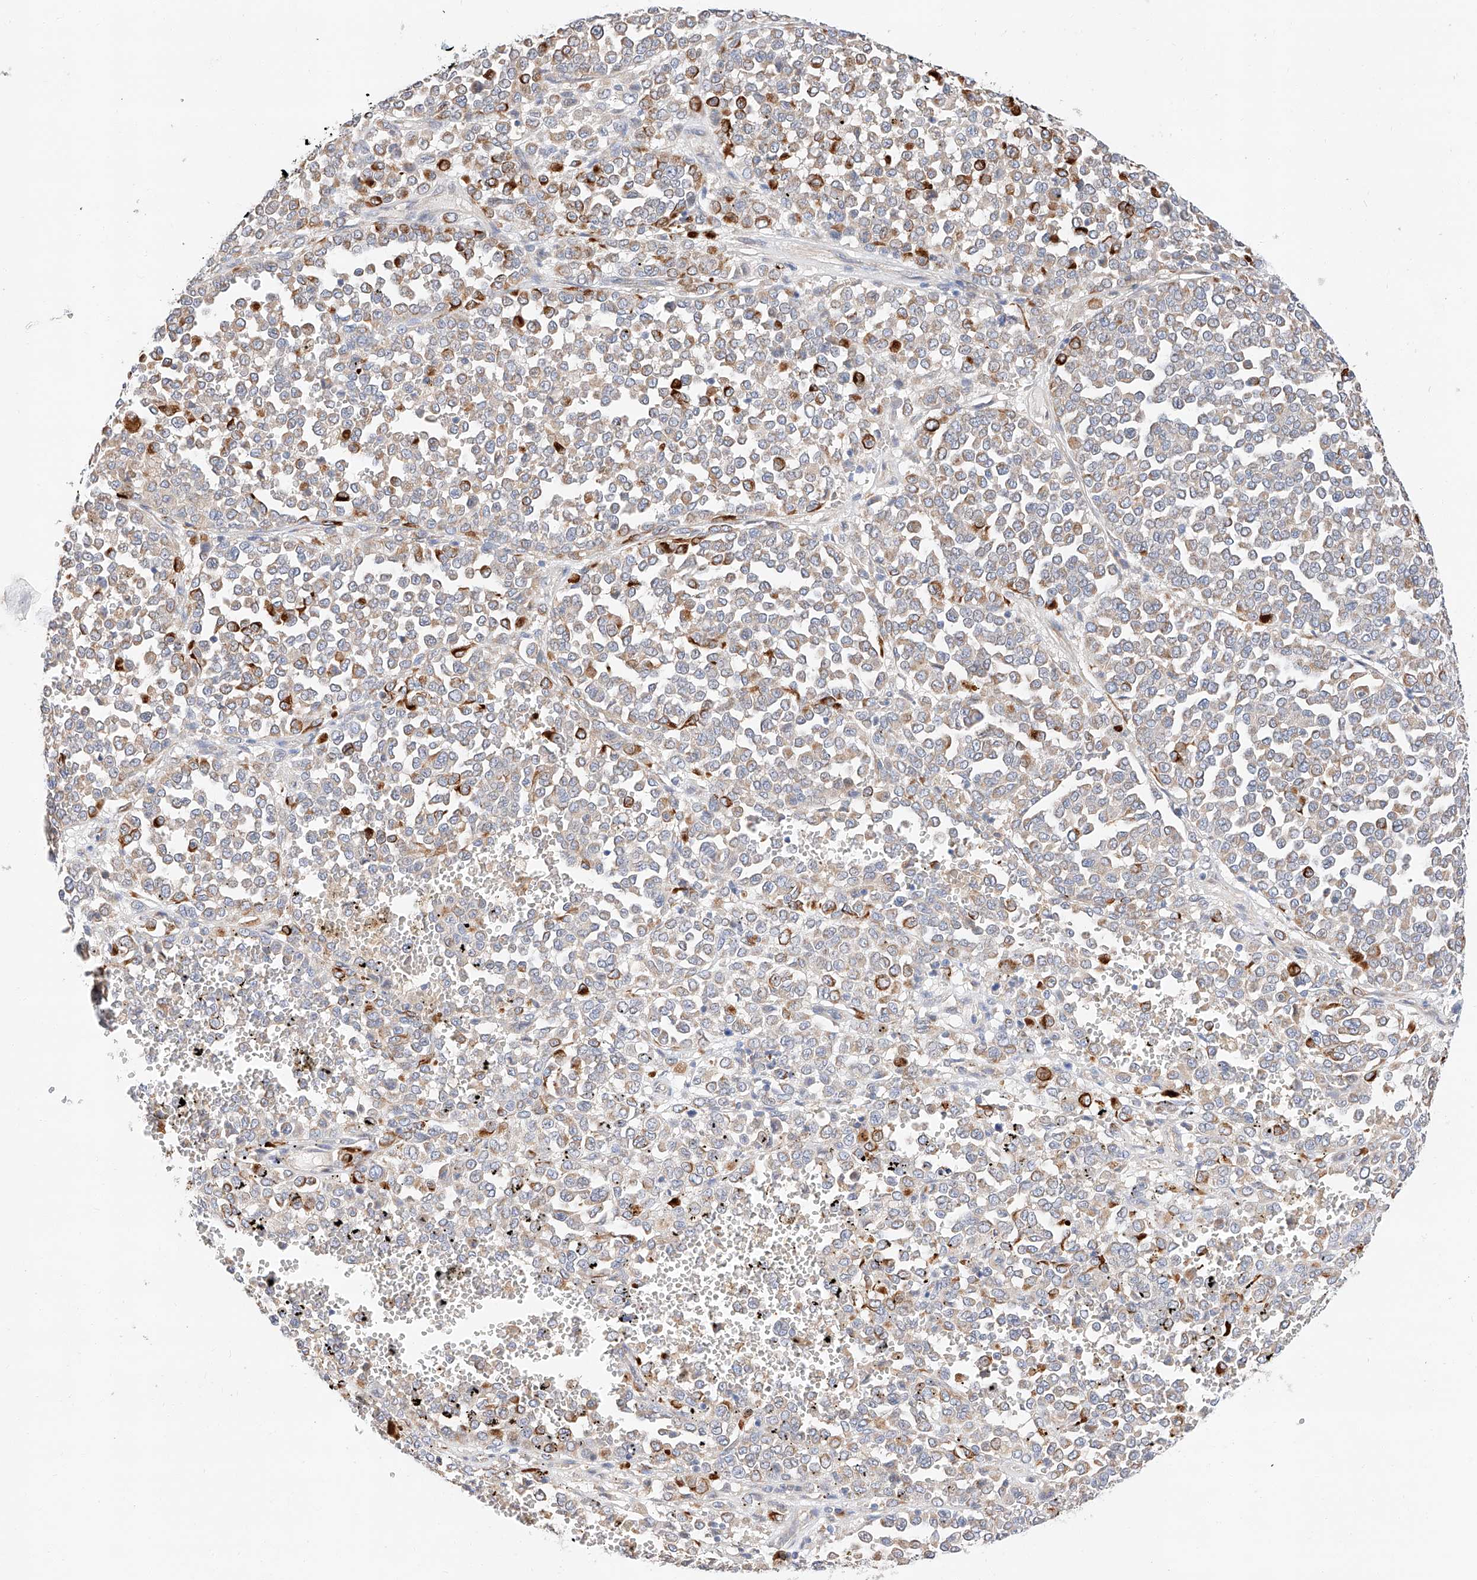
{"staining": {"intensity": "moderate", "quantity": "<25%", "location": "cytoplasmic/membranous"}, "tissue": "melanoma", "cell_type": "Tumor cells", "image_type": "cancer", "snomed": [{"axis": "morphology", "description": "Malignant melanoma, Metastatic site"}, {"axis": "topography", "description": "Pancreas"}], "caption": "Protein staining of malignant melanoma (metastatic site) tissue demonstrates moderate cytoplasmic/membranous expression in approximately <25% of tumor cells.", "gene": "GLMN", "patient": {"sex": "female", "age": 30}}